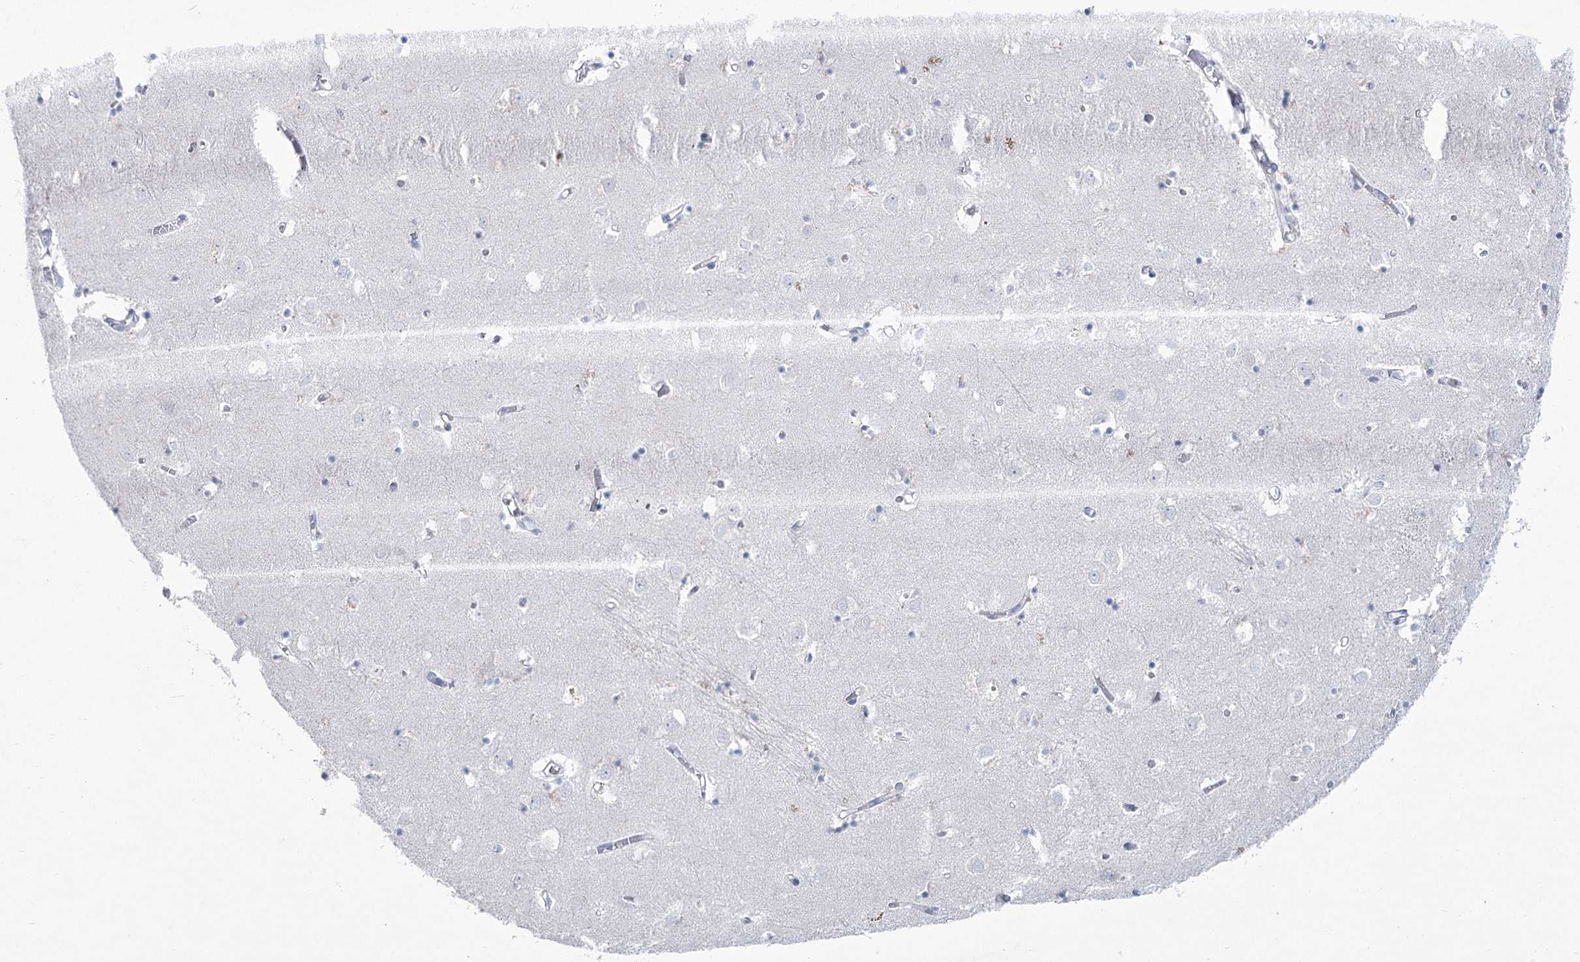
{"staining": {"intensity": "negative", "quantity": "none", "location": "none"}, "tissue": "caudate", "cell_type": "Glial cells", "image_type": "normal", "snomed": [{"axis": "morphology", "description": "Normal tissue, NOS"}, {"axis": "topography", "description": "Lateral ventricle wall"}], "caption": "DAB (3,3'-diaminobenzidine) immunohistochemical staining of normal human caudate reveals no significant positivity in glial cells. (IHC, brightfield microscopy, high magnification).", "gene": "CCDC88A", "patient": {"sex": "male", "age": 70}}